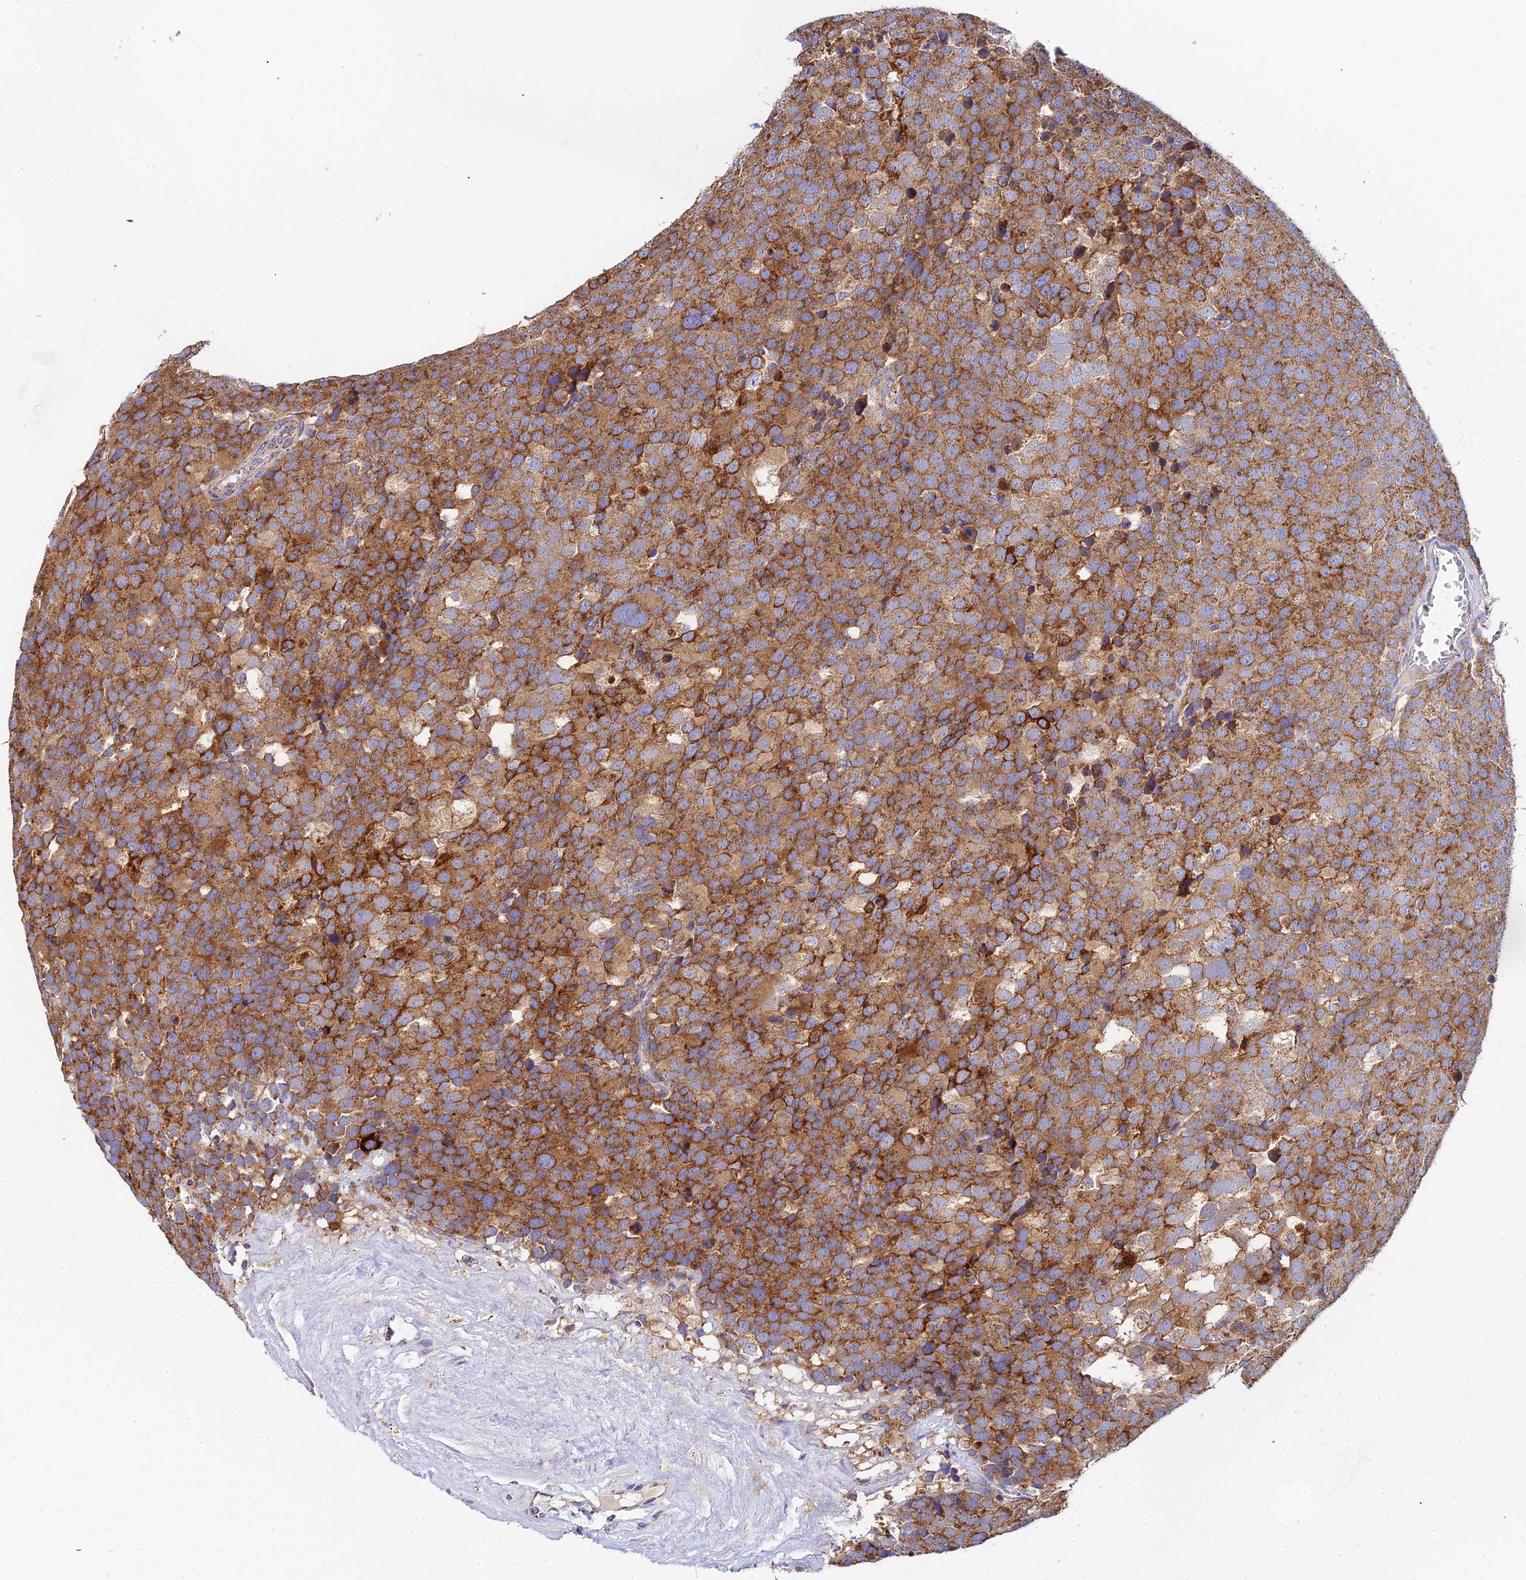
{"staining": {"intensity": "strong", "quantity": ">75%", "location": "cytoplasmic/membranous"}, "tissue": "testis cancer", "cell_type": "Tumor cells", "image_type": "cancer", "snomed": [{"axis": "morphology", "description": "Seminoma, NOS"}, {"axis": "topography", "description": "Testis"}], "caption": "Brown immunohistochemical staining in human testis cancer demonstrates strong cytoplasmic/membranous staining in about >75% of tumor cells.", "gene": "NIPSNAP3A", "patient": {"sex": "male", "age": 71}}